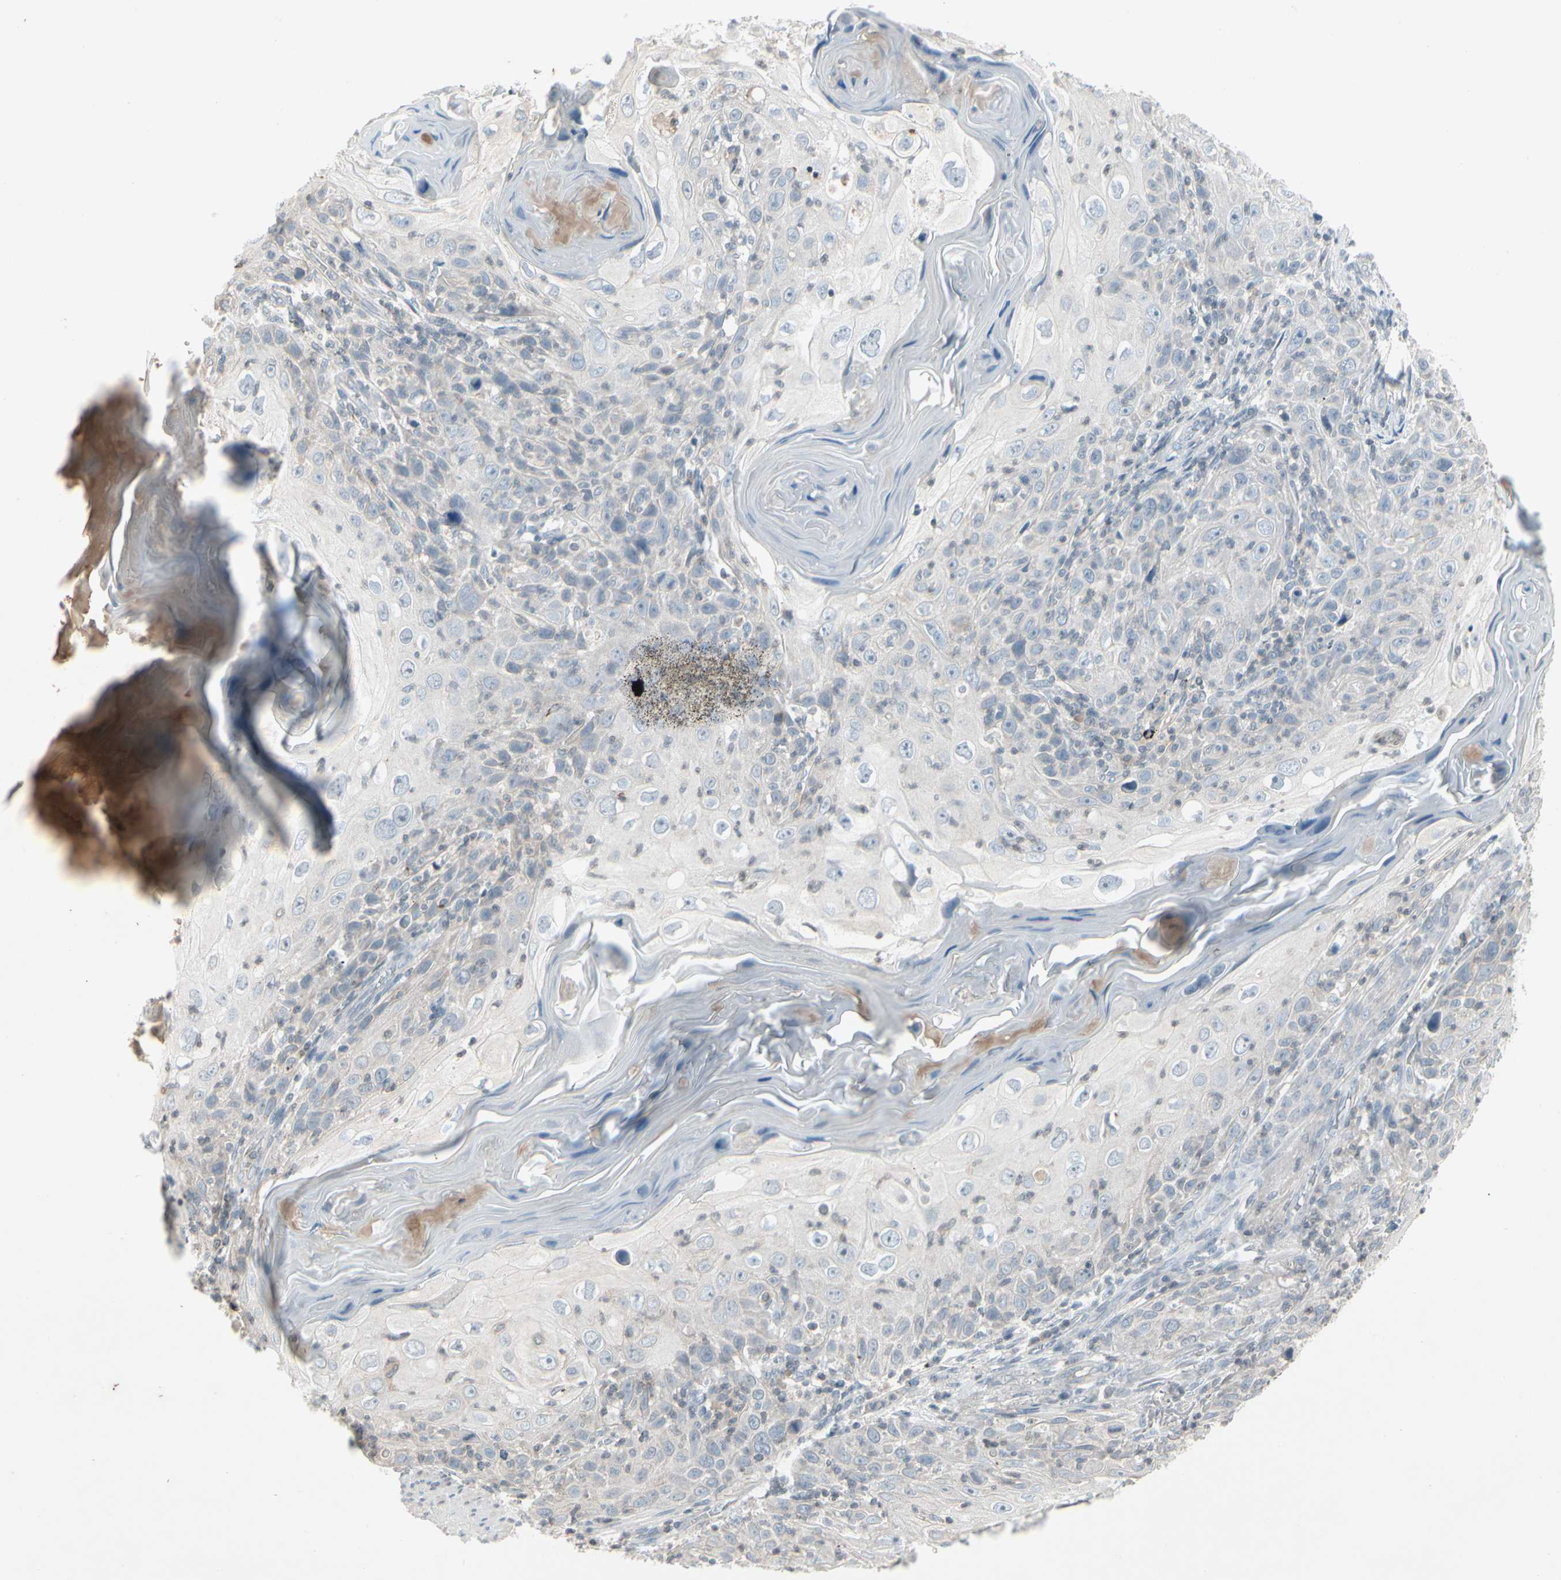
{"staining": {"intensity": "negative", "quantity": "none", "location": "none"}, "tissue": "skin cancer", "cell_type": "Tumor cells", "image_type": "cancer", "snomed": [{"axis": "morphology", "description": "Squamous cell carcinoma, NOS"}, {"axis": "topography", "description": "Skin"}], "caption": "DAB immunohistochemical staining of human skin squamous cell carcinoma displays no significant positivity in tumor cells.", "gene": "ARG2", "patient": {"sex": "female", "age": 88}}